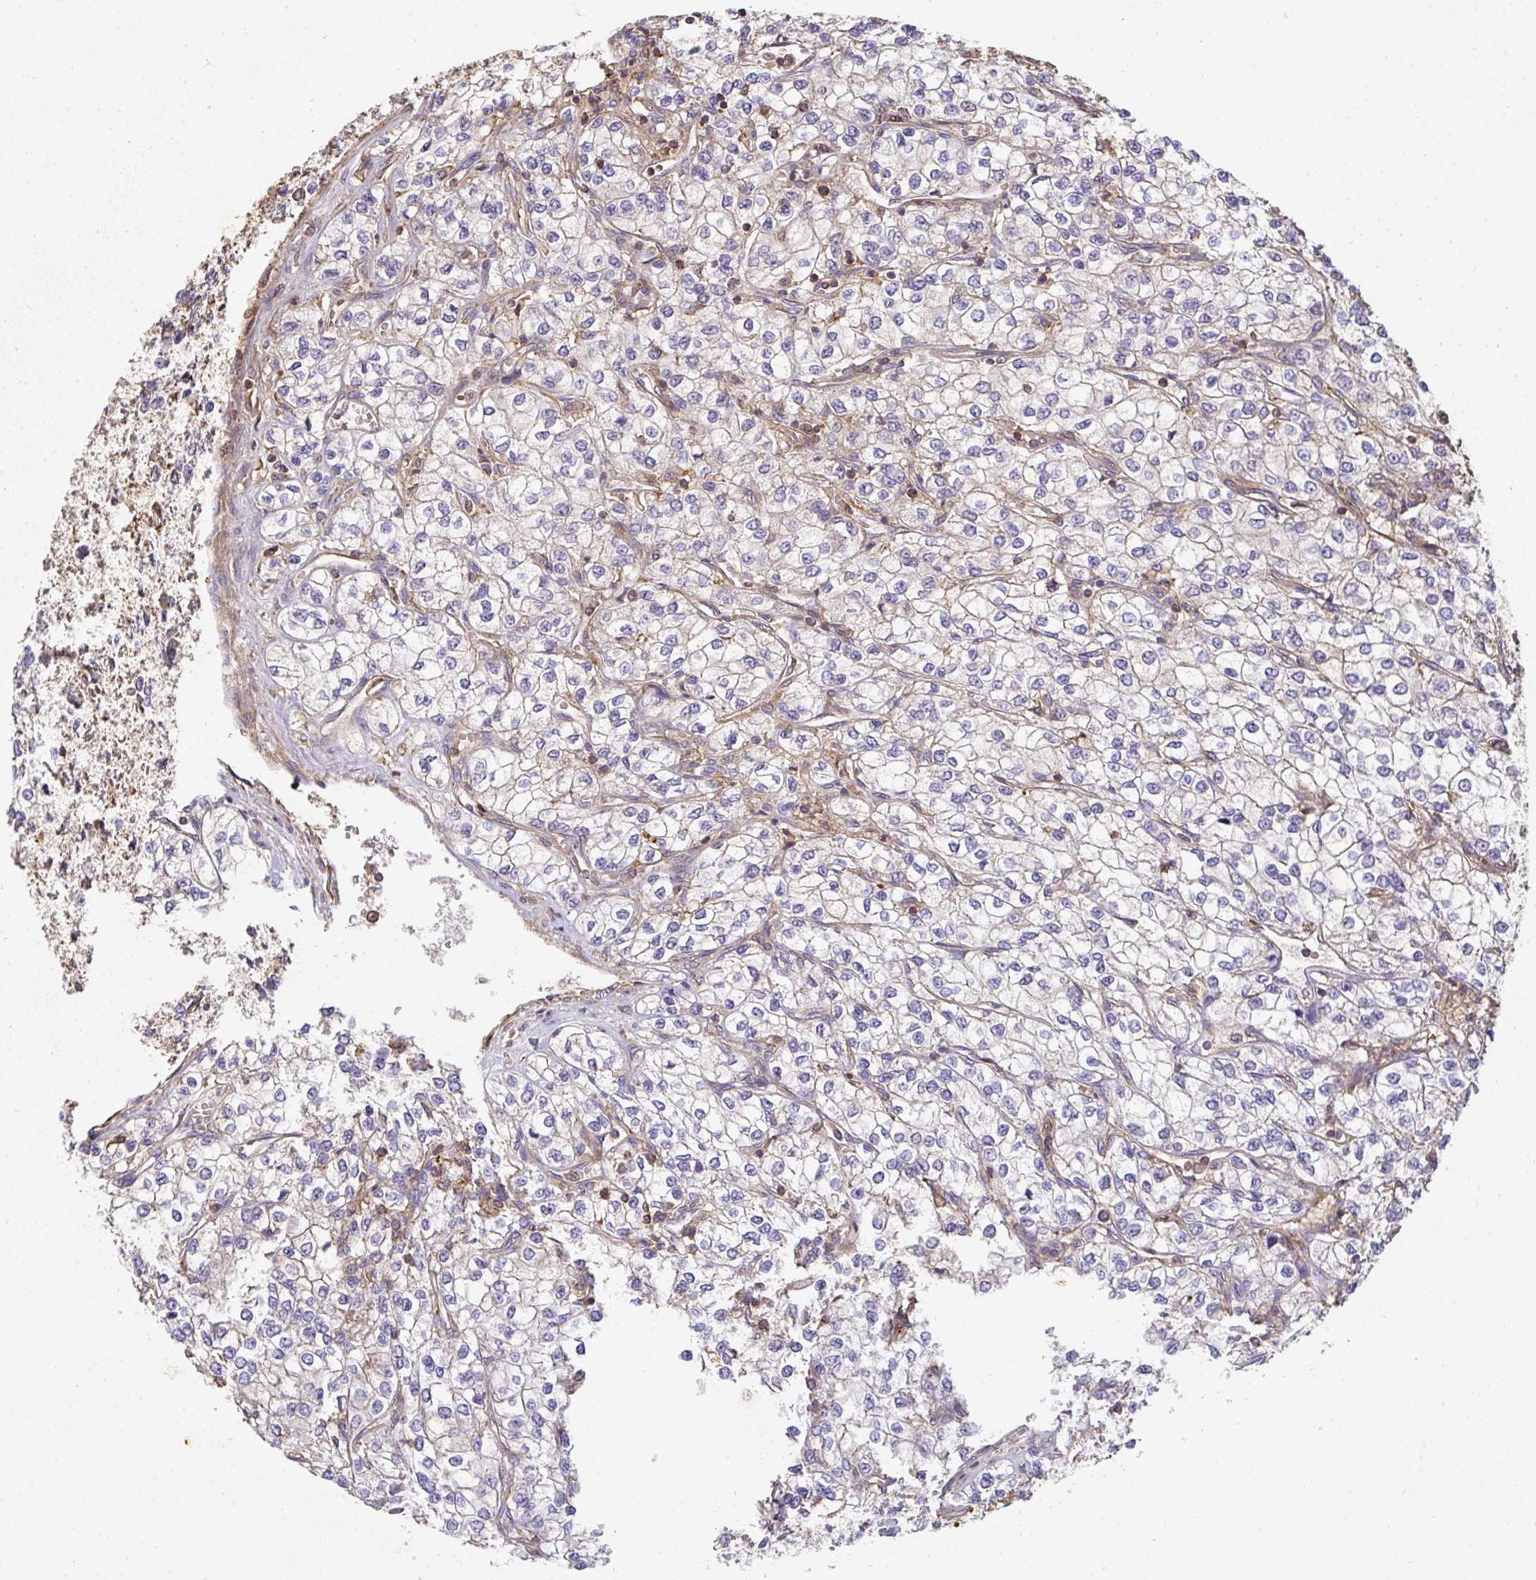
{"staining": {"intensity": "negative", "quantity": "none", "location": "none"}, "tissue": "renal cancer", "cell_type": "Tumor cells", "image_type": "cancer", "snomed": [{"axis": "morphology", "description": "Adenocarcinoma, NOS"}, {"axis": "topography", "description": "Kidney"}], "caption": "This is an immunohistochemistry photomicrograph of human renal cancer. There is no expression in tumor cells.", "gene": "TNMD", "patient": {"sex": "male", "age": 80}}